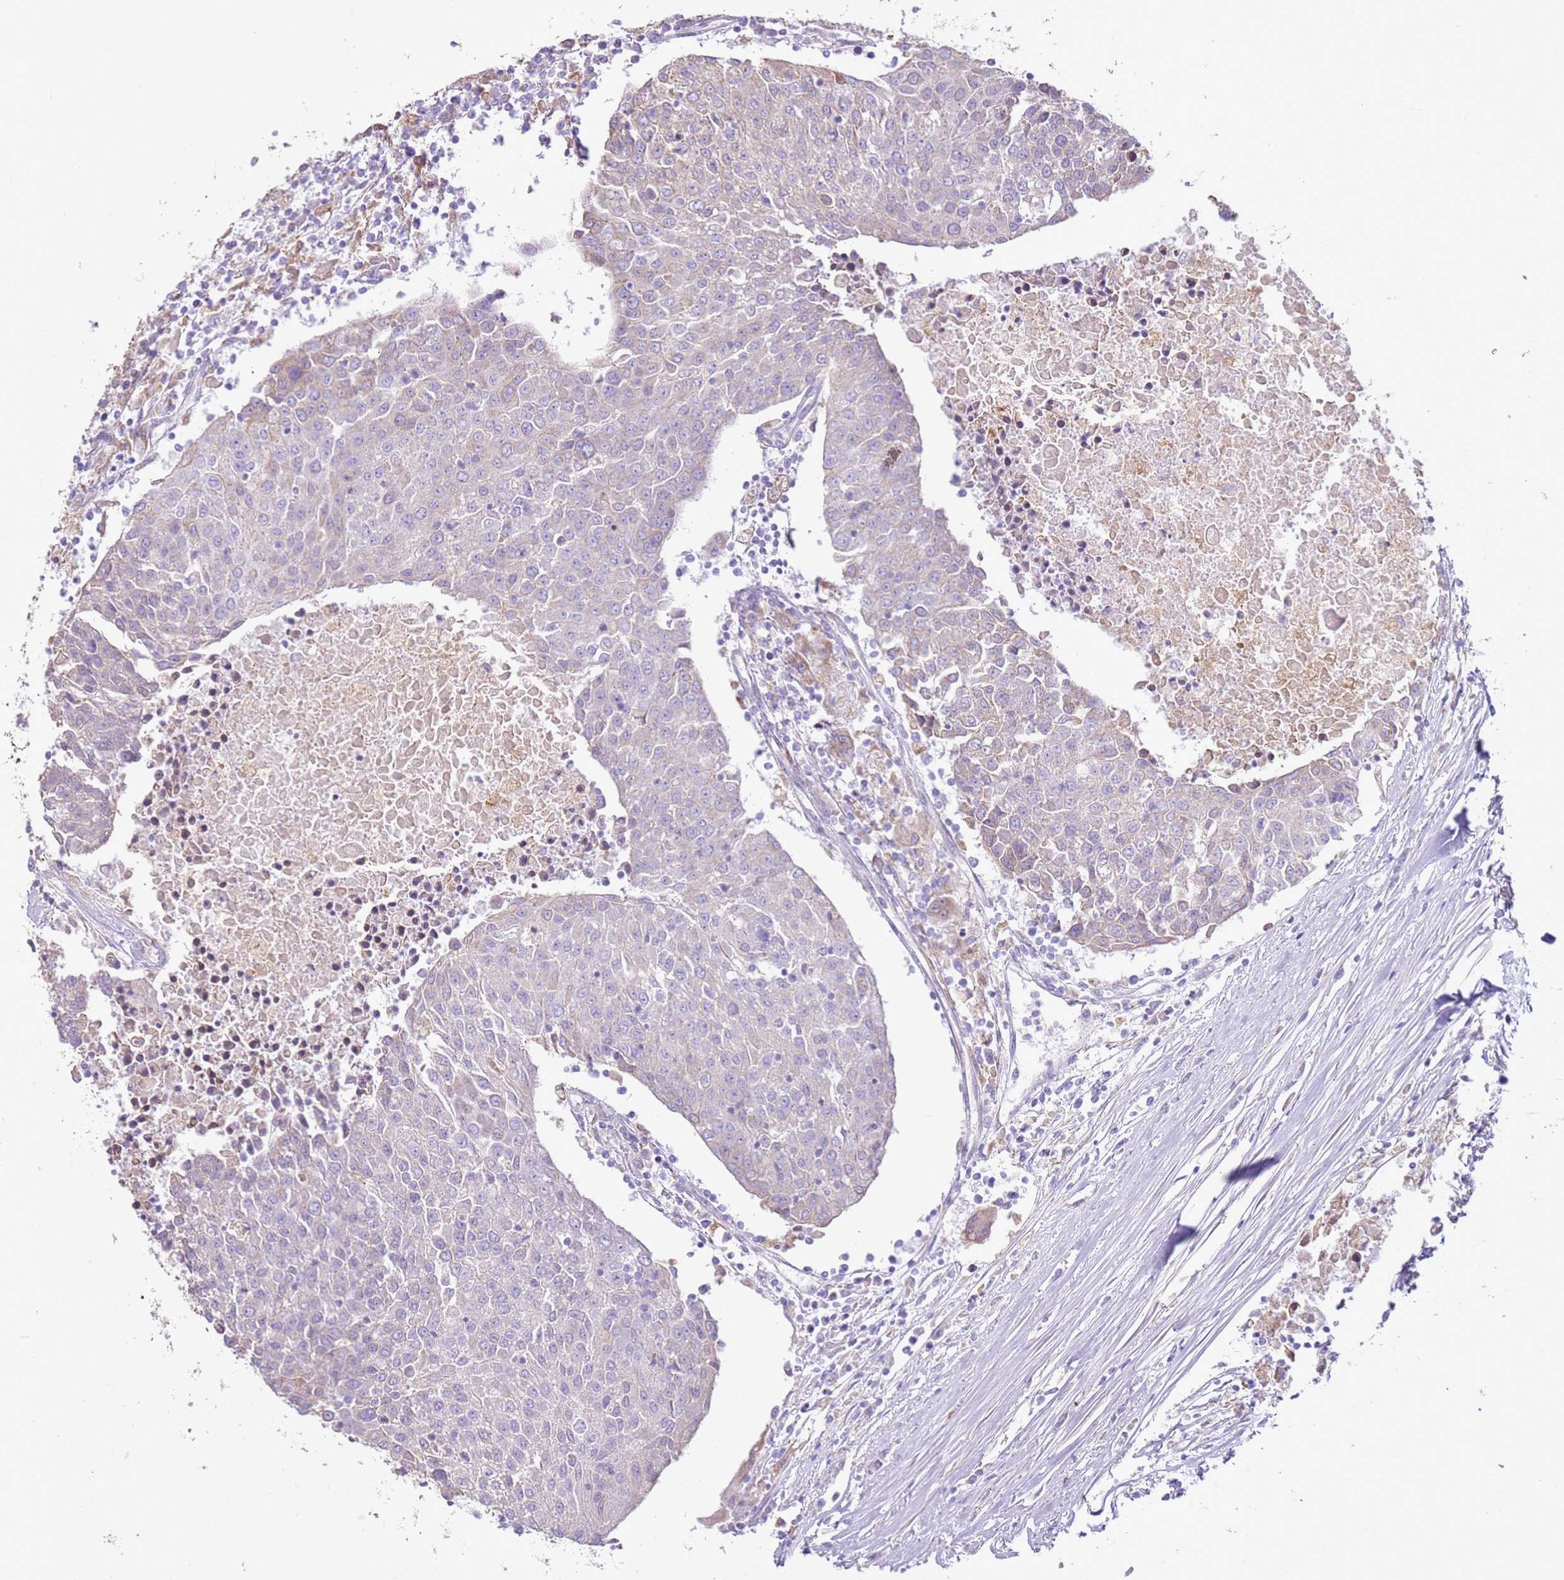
{"staining": {"intensity": "negative", "quantity": "none", "location": "none"}, "tissue": "urothelial cancer", "cell_type": "Tumor cells", "image_type": "cancer", "snomed": [{"axis": "morphology", "description": "Urothelial carcinoma, High grade"}, {"axis": "topography", "description": "Urinary bladder"}], "caption": "The micrograph exhibits no staining of tumor cells in urothelial cancer.", "gene": "OAF", "patient": {"sex": "female", "age": 85}}